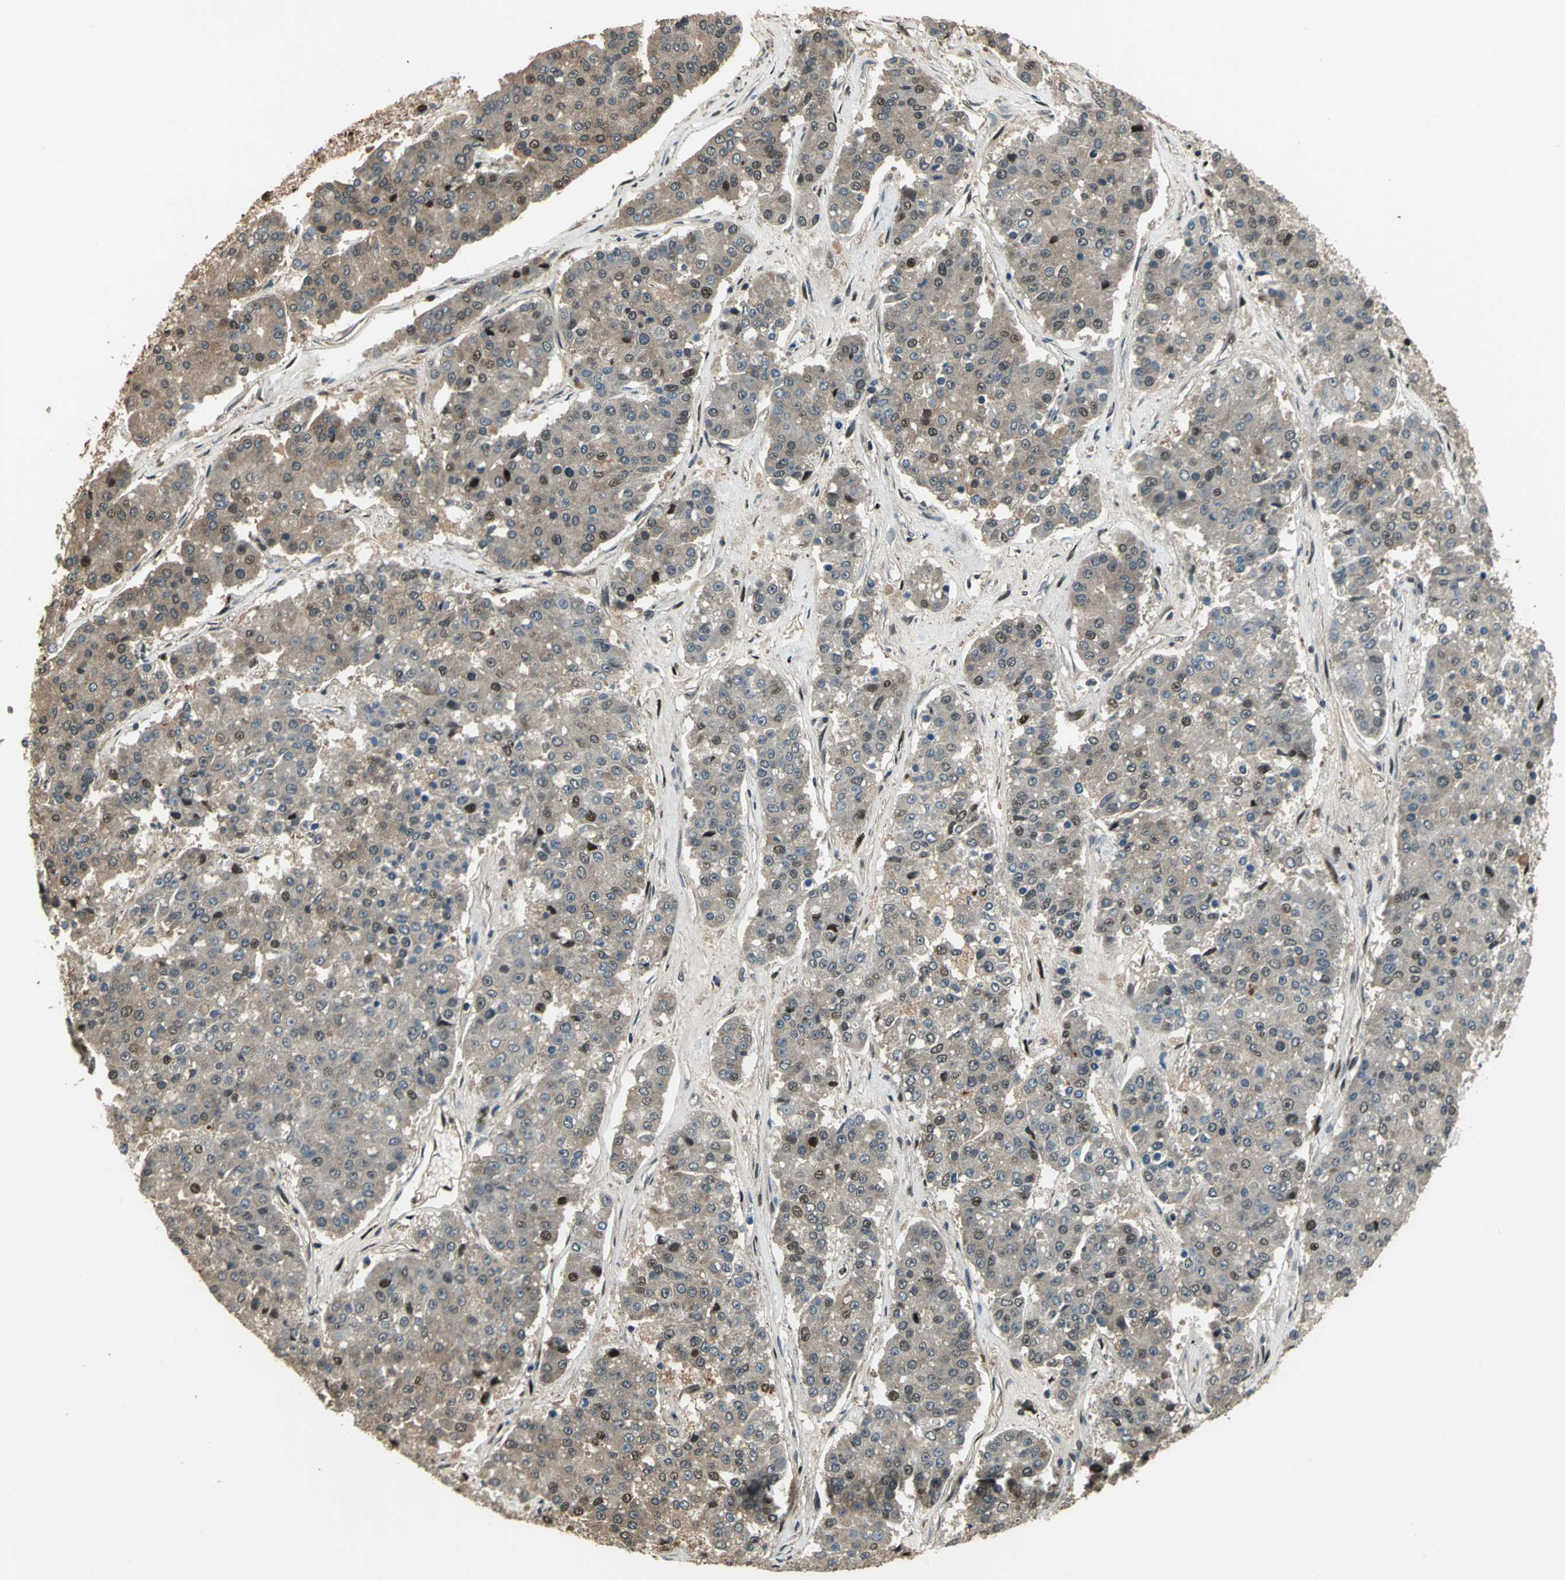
{"staining": {"intensity": "weak", "quantity": "25%-75%", "location": "cytoplasmic/membranous,nuclear"}, "tissue": "pancreatic cancer", "cell_type": "Tumor cells", "image_type": "cancer", "snomed": [{"axis": "morphology", "description": "Adenocarcinoma, NOS"}, {"axis": "topography", "description": "Pancreas"}], "caption": "A brown stain labels weak cytoplasmic/membranous and nuclear positivity of a protein in human pancreatic cancer (adenocarcinoma) tumor cells.", "gene": "MIS18BP1", "patient": {"sex": "male", "age": 50}}